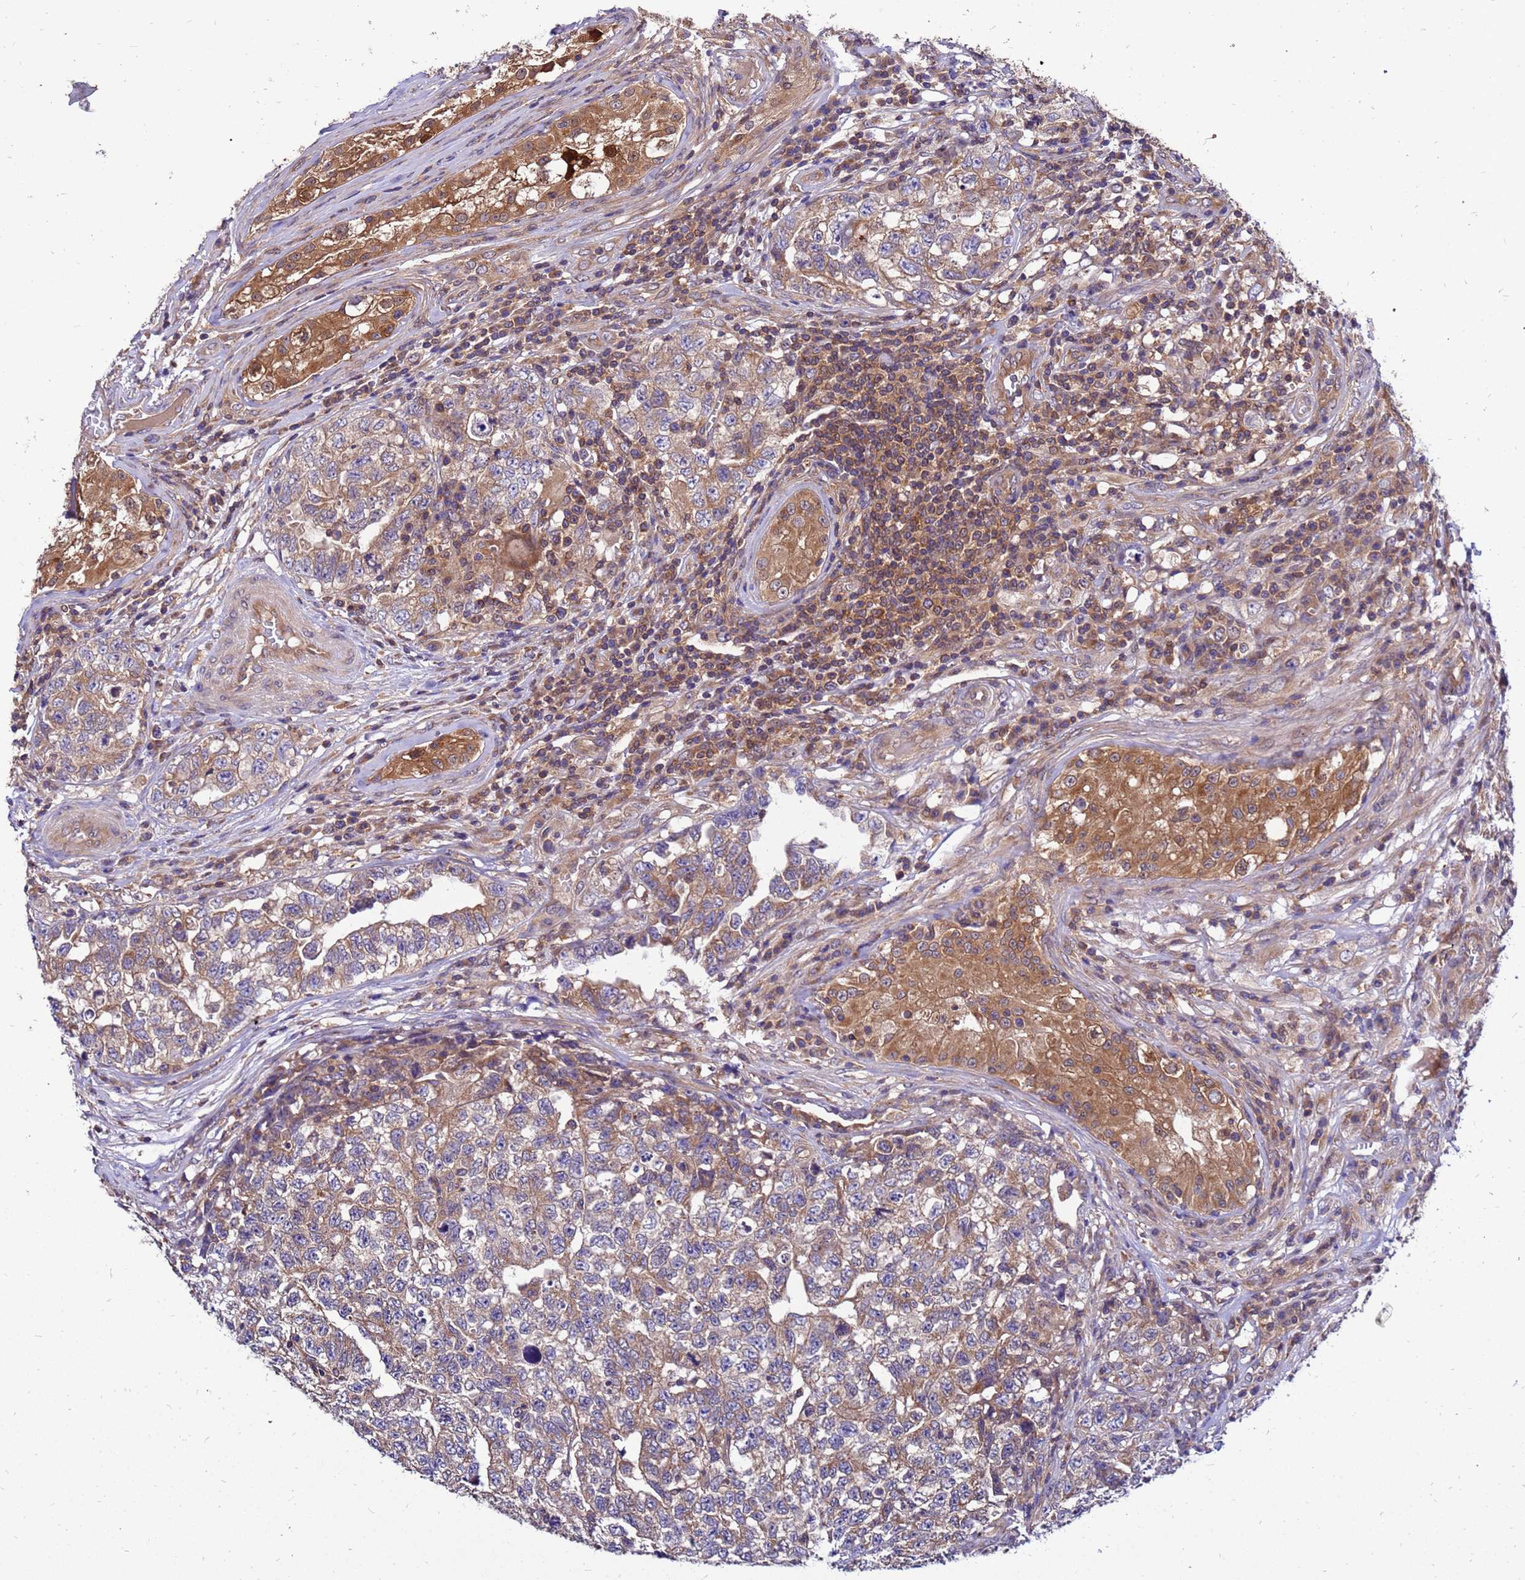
{"staining": {"intensity": "weak", "quantity": ">75%", "location": "cytoplasmic/membranous"}, "tissue": "testis cancer", "cell_type": "Tumor cells", "image_type": "cancer", "snomed": [{"axis": "morphology", "description": "Carcinoma, Embryonal, NOS"}, {"axis": "topography", "description": "Testis"}], "caption": "DAB immunohistochemical staining of human testis embryonal carcinoma reveals weak cytoplasmic/membranous protein positivity in approximately >75% of tumor cells.", "gene": "GET3", "patient": {"sex": "male", "age": 31}}